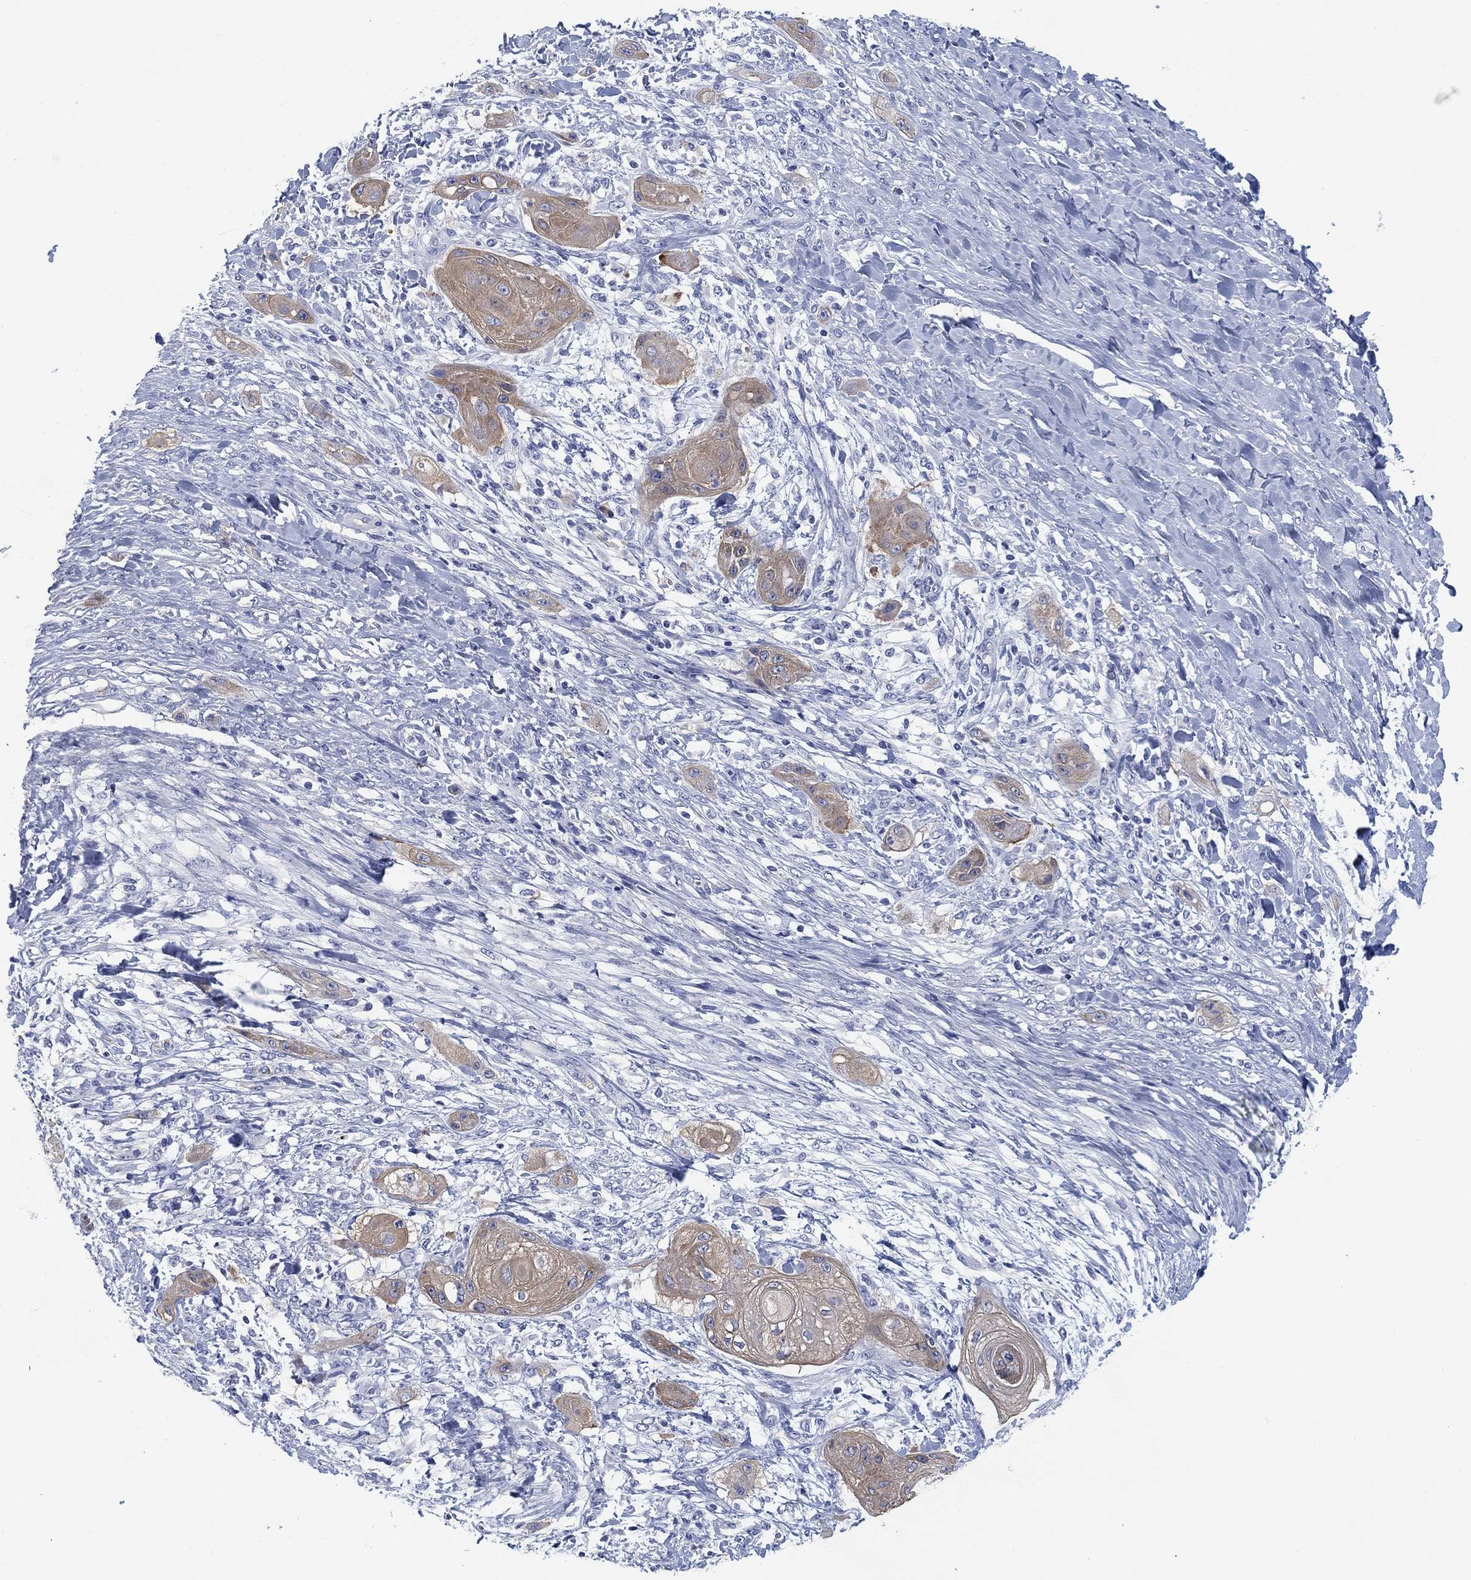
{"staining": {"intensity": "weak", "quantity": ">75%", "location": "cytoplasmic/membranous"}, "tissue": "skin cancer", "cell_type": "Tumor cells", "image_type": "cancer", "snomed": [{"axis": "morphology", "description": "Squamous cell carcinoma, NOS"}, {"axis": "topography", "description": "Skin"}], "caption": "Immunohistochemistry of human skin squamous cell carcinoma reveals low levels of weak cytoplasmic/membranous expression in approximately >75% of tumor cells.", "gene": "CLUL1", "patient": {"sex": "male", "age": 62}}